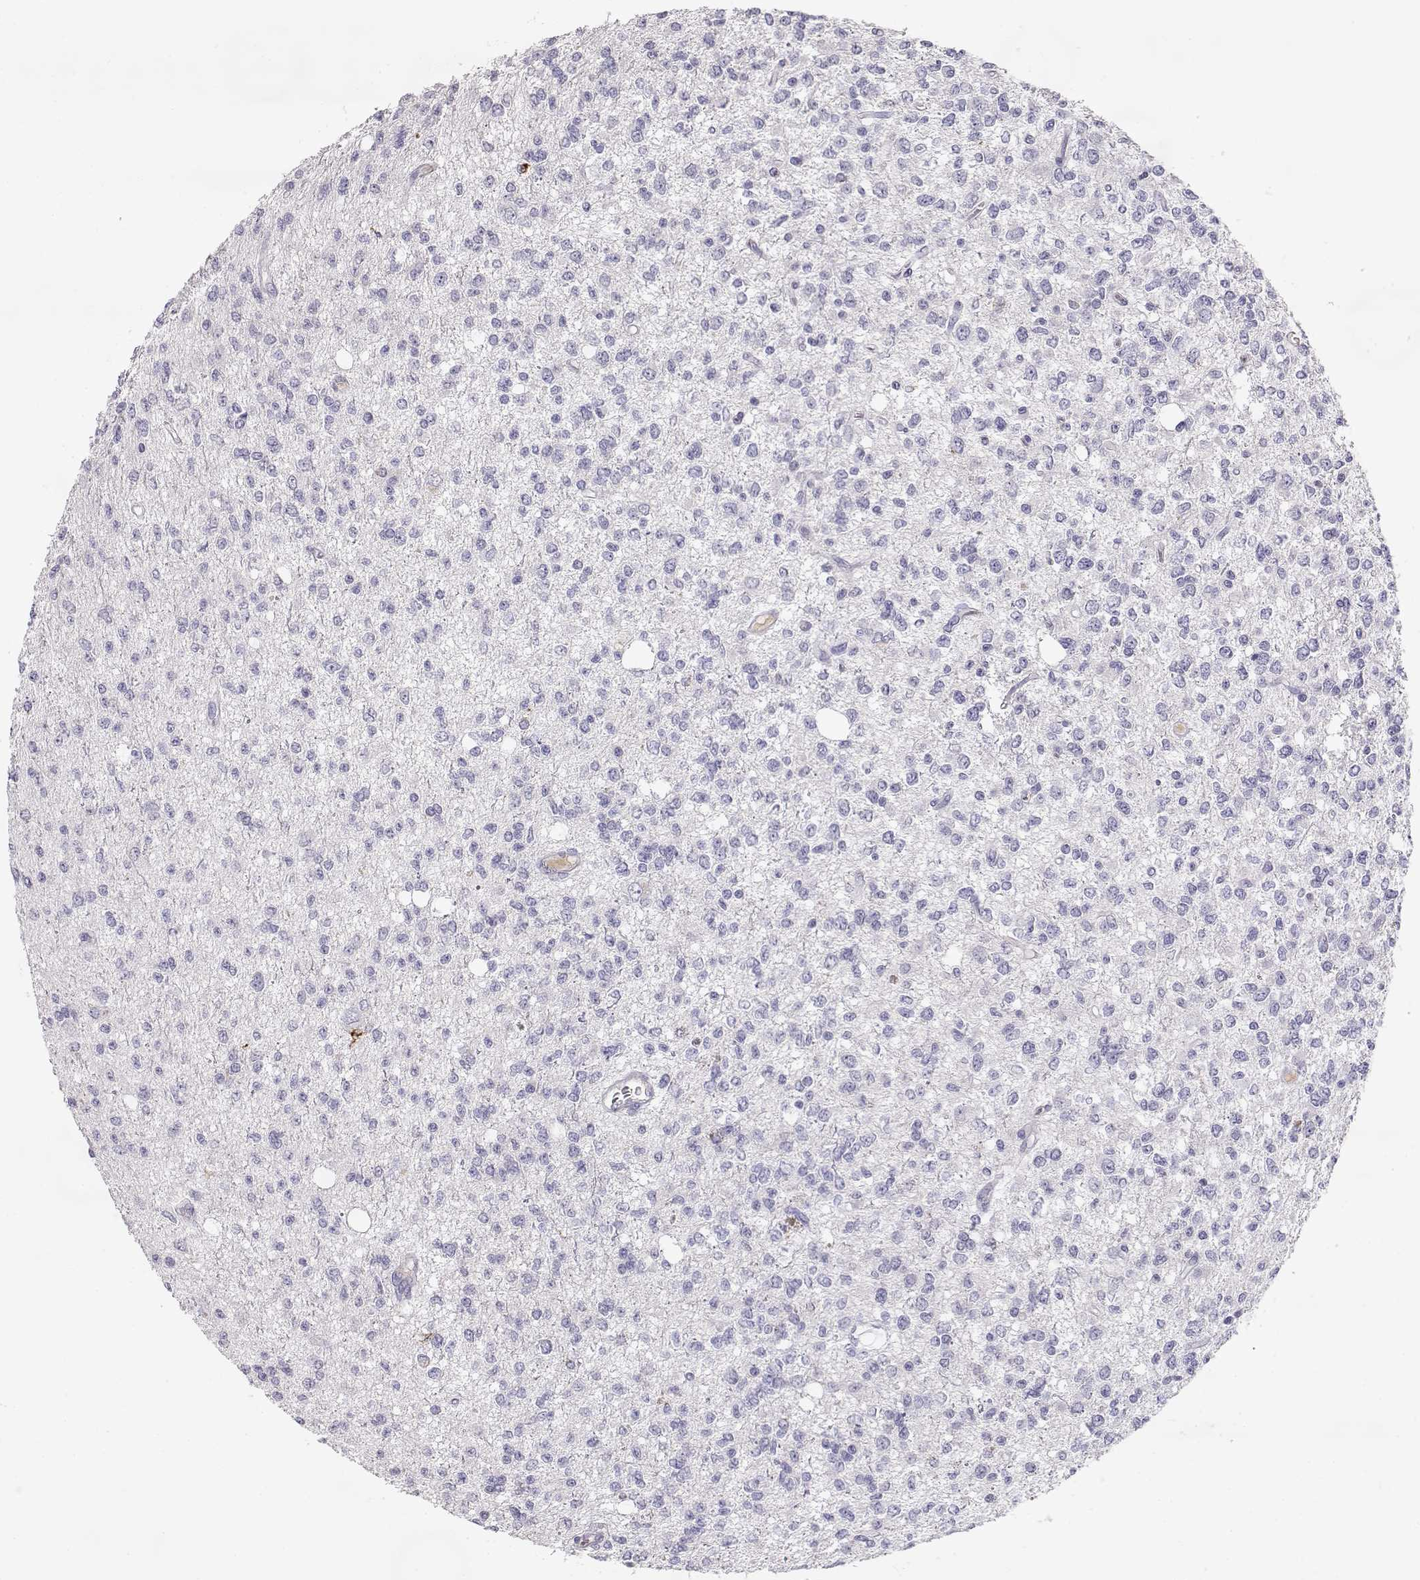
{"staining": {"intensity": "negative", "quantity": "none", "location": "none"}, "tissue": "glioma", "cell_type": "Tumor cells", "image_type": "cancer", "snomed": [{"axis": "morphology", "description": "Glioma, malignant, Low grade"}, {"axis": "topography", "description": "Brain"}], "caption": "Micrograph shows no protein staining in tumor cells of malignant low-grade glioma tissue.", "gene": "SLCO6A1", "patient": {"sex": "male", "age": 67}}